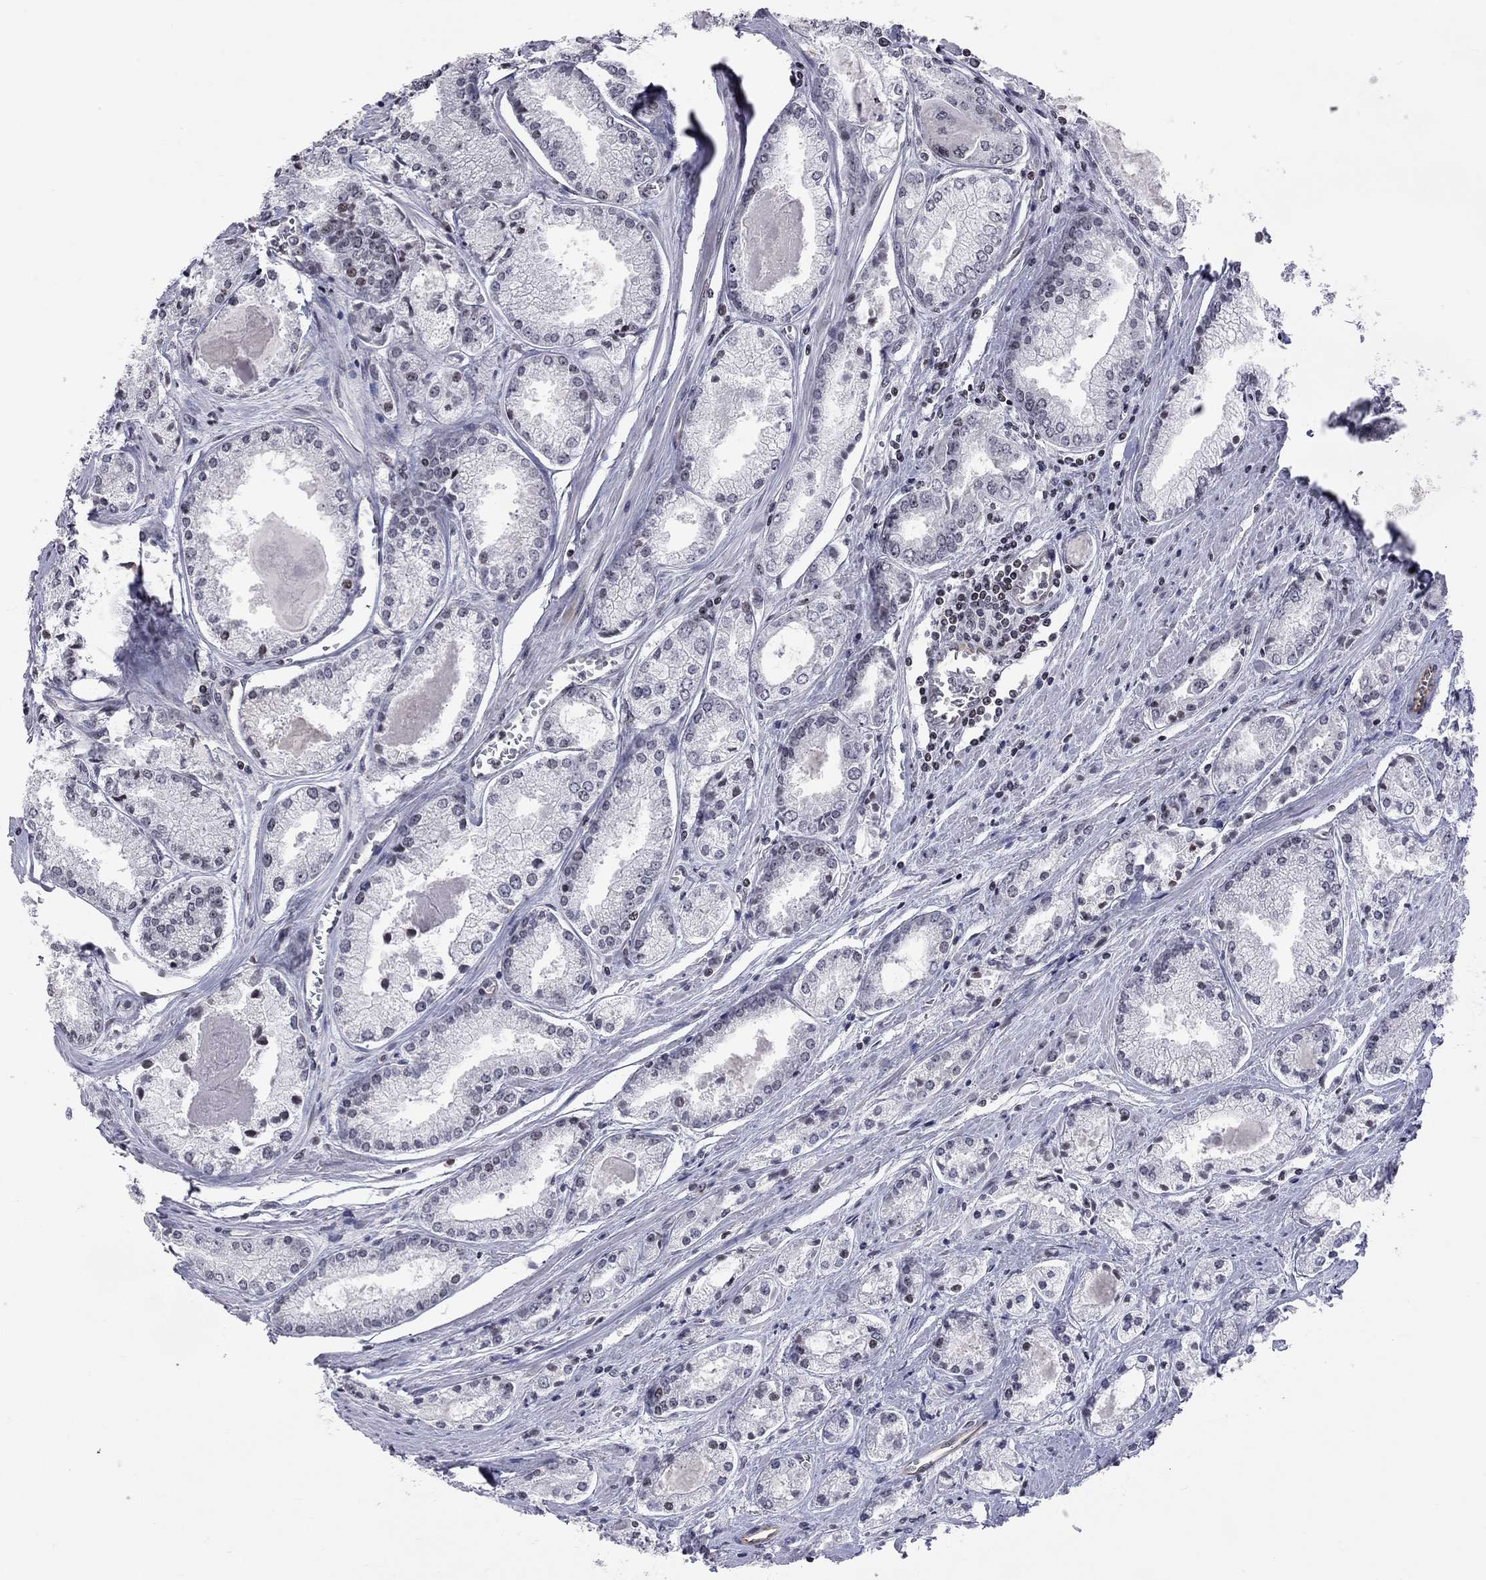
{"staining": {"intensity": "negative", "quantity": "none", "location": "none"}, "tissue": "prostate cancer", "cell_type": "Tumor cells", "image_type": "cancer", "snomed": [{"axis": "morphology", "description": "Adenocarcinoma, NOS"}, {"axis": "topography", "description": "Prostate"}], "caption": "The photomicrograph displays no significant expression in tumor cells of adenocarcinoma (prostate). The staining is performed using DAB (3,3'-diaminobenzidine) brown chromogen with nuclei counter-stained in using hematoxylin.", "gene": "MTNR1B", "patient": {"sex": "male", "age": 72}}